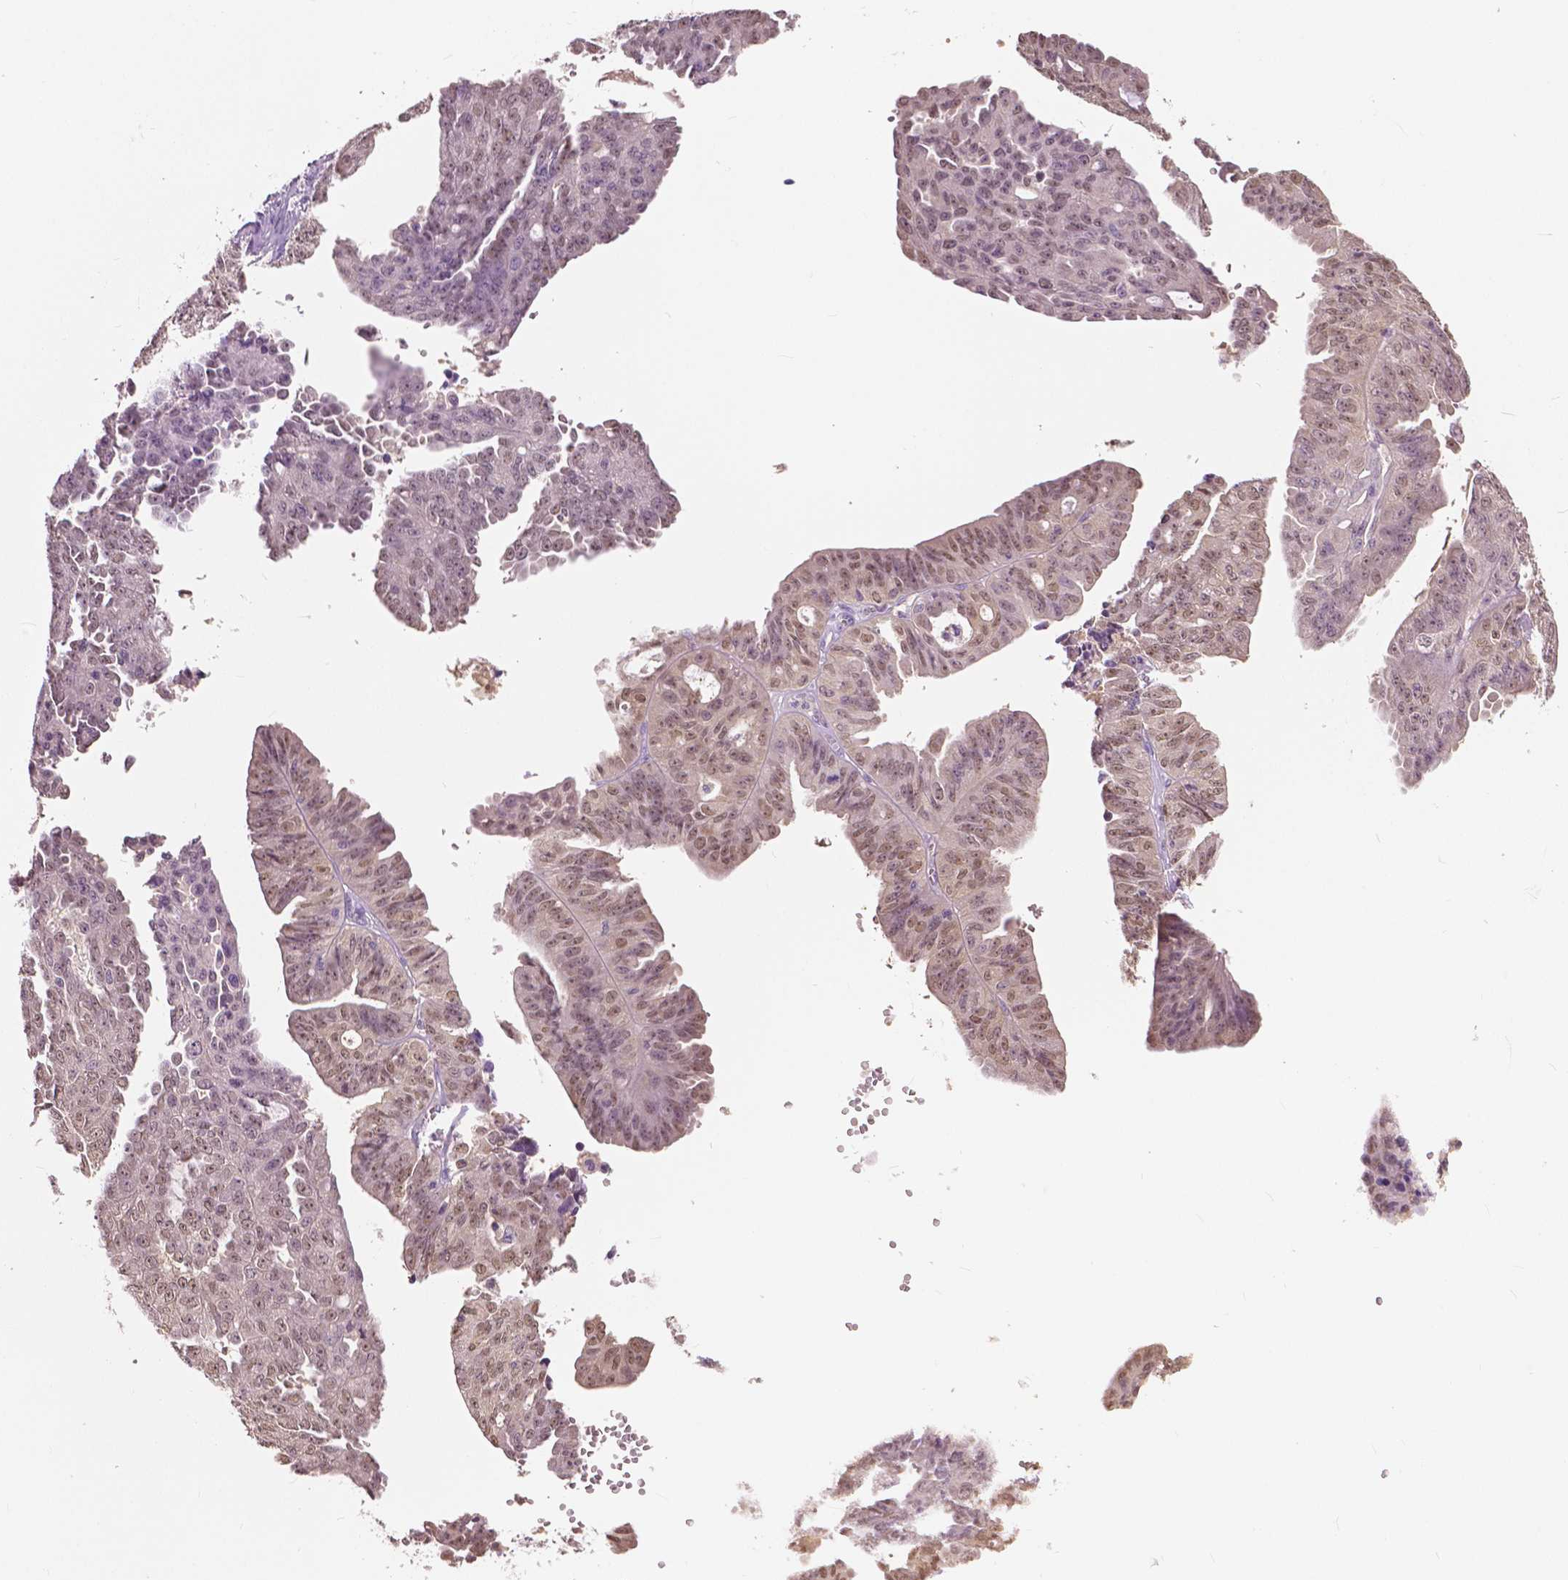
{"staining": {"intensity": "weak", "quantity": ">75%", "location": "nuclear"}, "tissue": "ovarian cancer", "cell_type": "Tumor cells", "image_type": "cancer", "snomed": [{"axis": "morphology", "description": "Cystadenocarcinoma, serous, NOS"}, {"axis": "topography", "description": "Ovary"}], "caption": "Approximately >75% of tumor cells in serous cystadenocarcinoma (ovarian) show weak nuclear protein positivity as visualized by brown immunohistochemical staining.", "gene": "TKFC", "patient": {"sex": "female", "age": 71}}